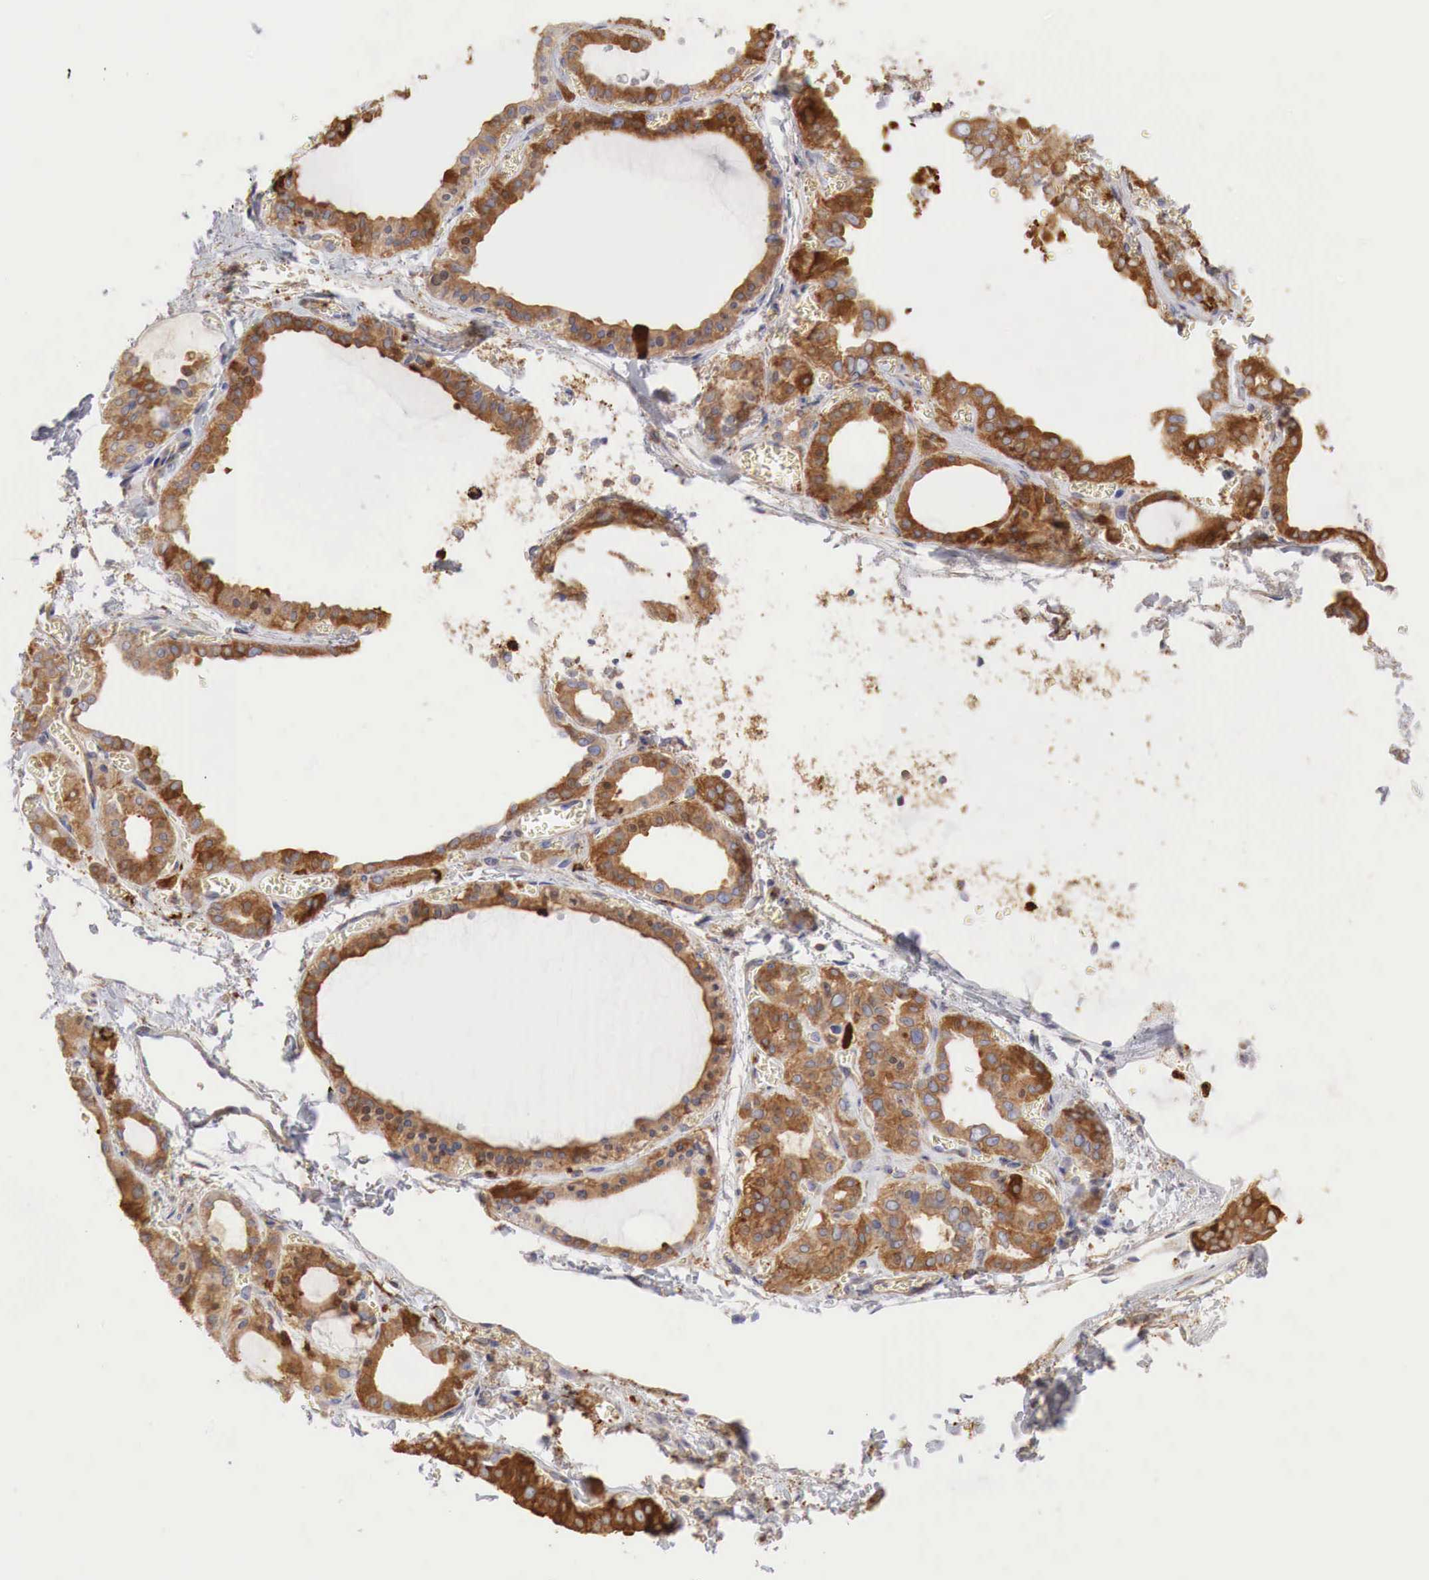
{"staining": {"intensity": "strong", "quantity": ">75%", "location": "cytoplasmic/membranous"}, "tissue": "thyroid gland", "cell_type": "Glandular cells", "image_type": "normal", "snomed": [{"axis": "morphology", "description": "Normal tissue, NOS"}, {"axis": "topography", "description": "Thyroid gland"}], "caption": "Immunohistochemical staining of unremarkable thyroid gland exhibits high levels of strong cytoplasmic/membranous positivity in about >75% of glandular cells.", "gene": "G6PD", "patient": {"sex": "female", "age": 55}}